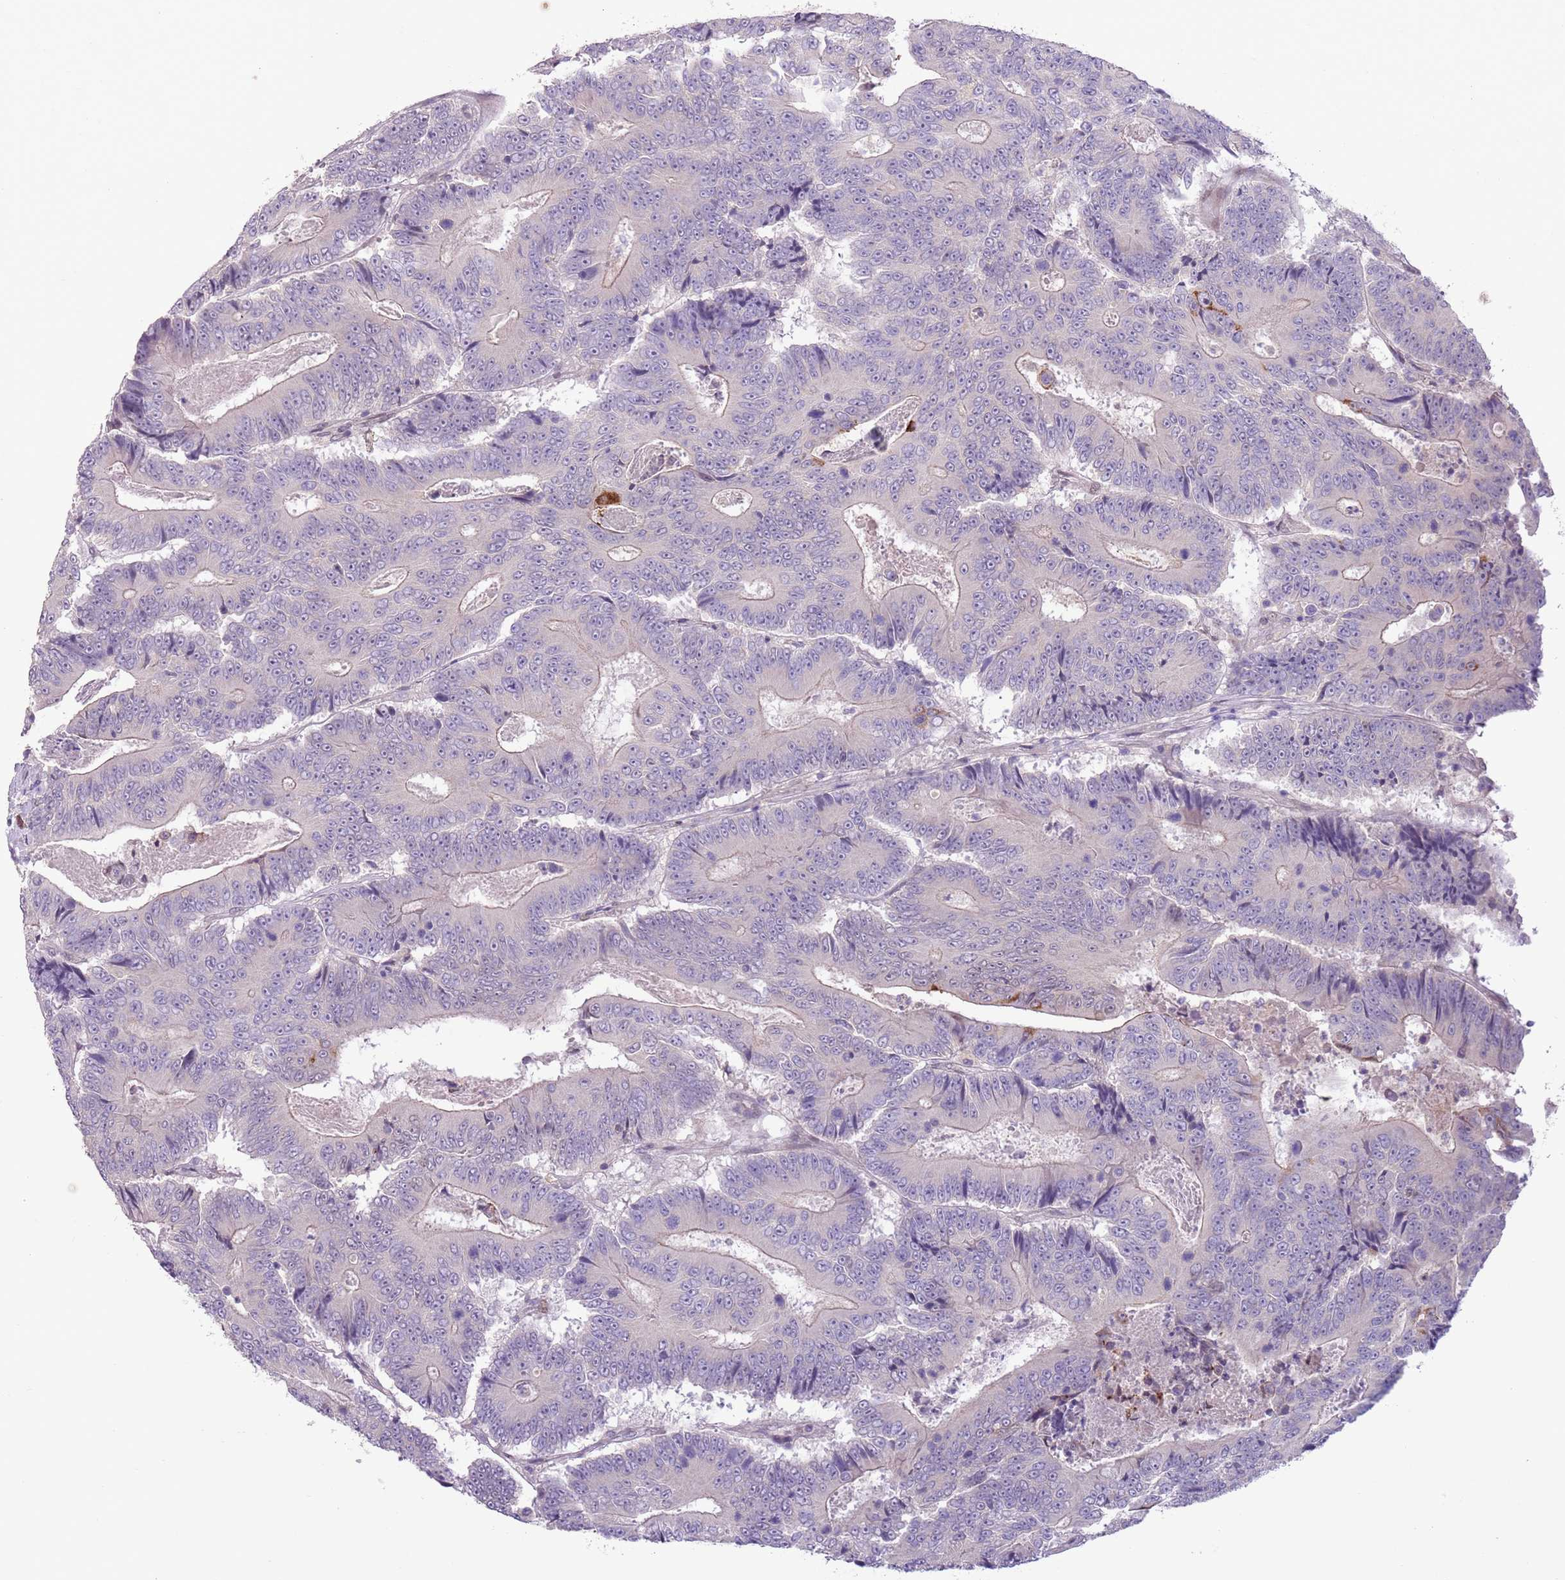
{"staining": {"intensity": "negative", "quantity": "none", "location": "none"}, "tissue": "colorectal cancer", "cell_type": "Tumor cells", "image_type": "cancer", "snomed": [{"axis": "morphology", "description": "Adenocarcinoma, NOS"}, {"axis": "topography", "description": "Colon"}], "caption": "Histopathology image shows no significant protein expression in tumor cells of colorectal adenocarcinoma.", "gene": "CCND2", "patient": {"sex": "male", "age": 83}}